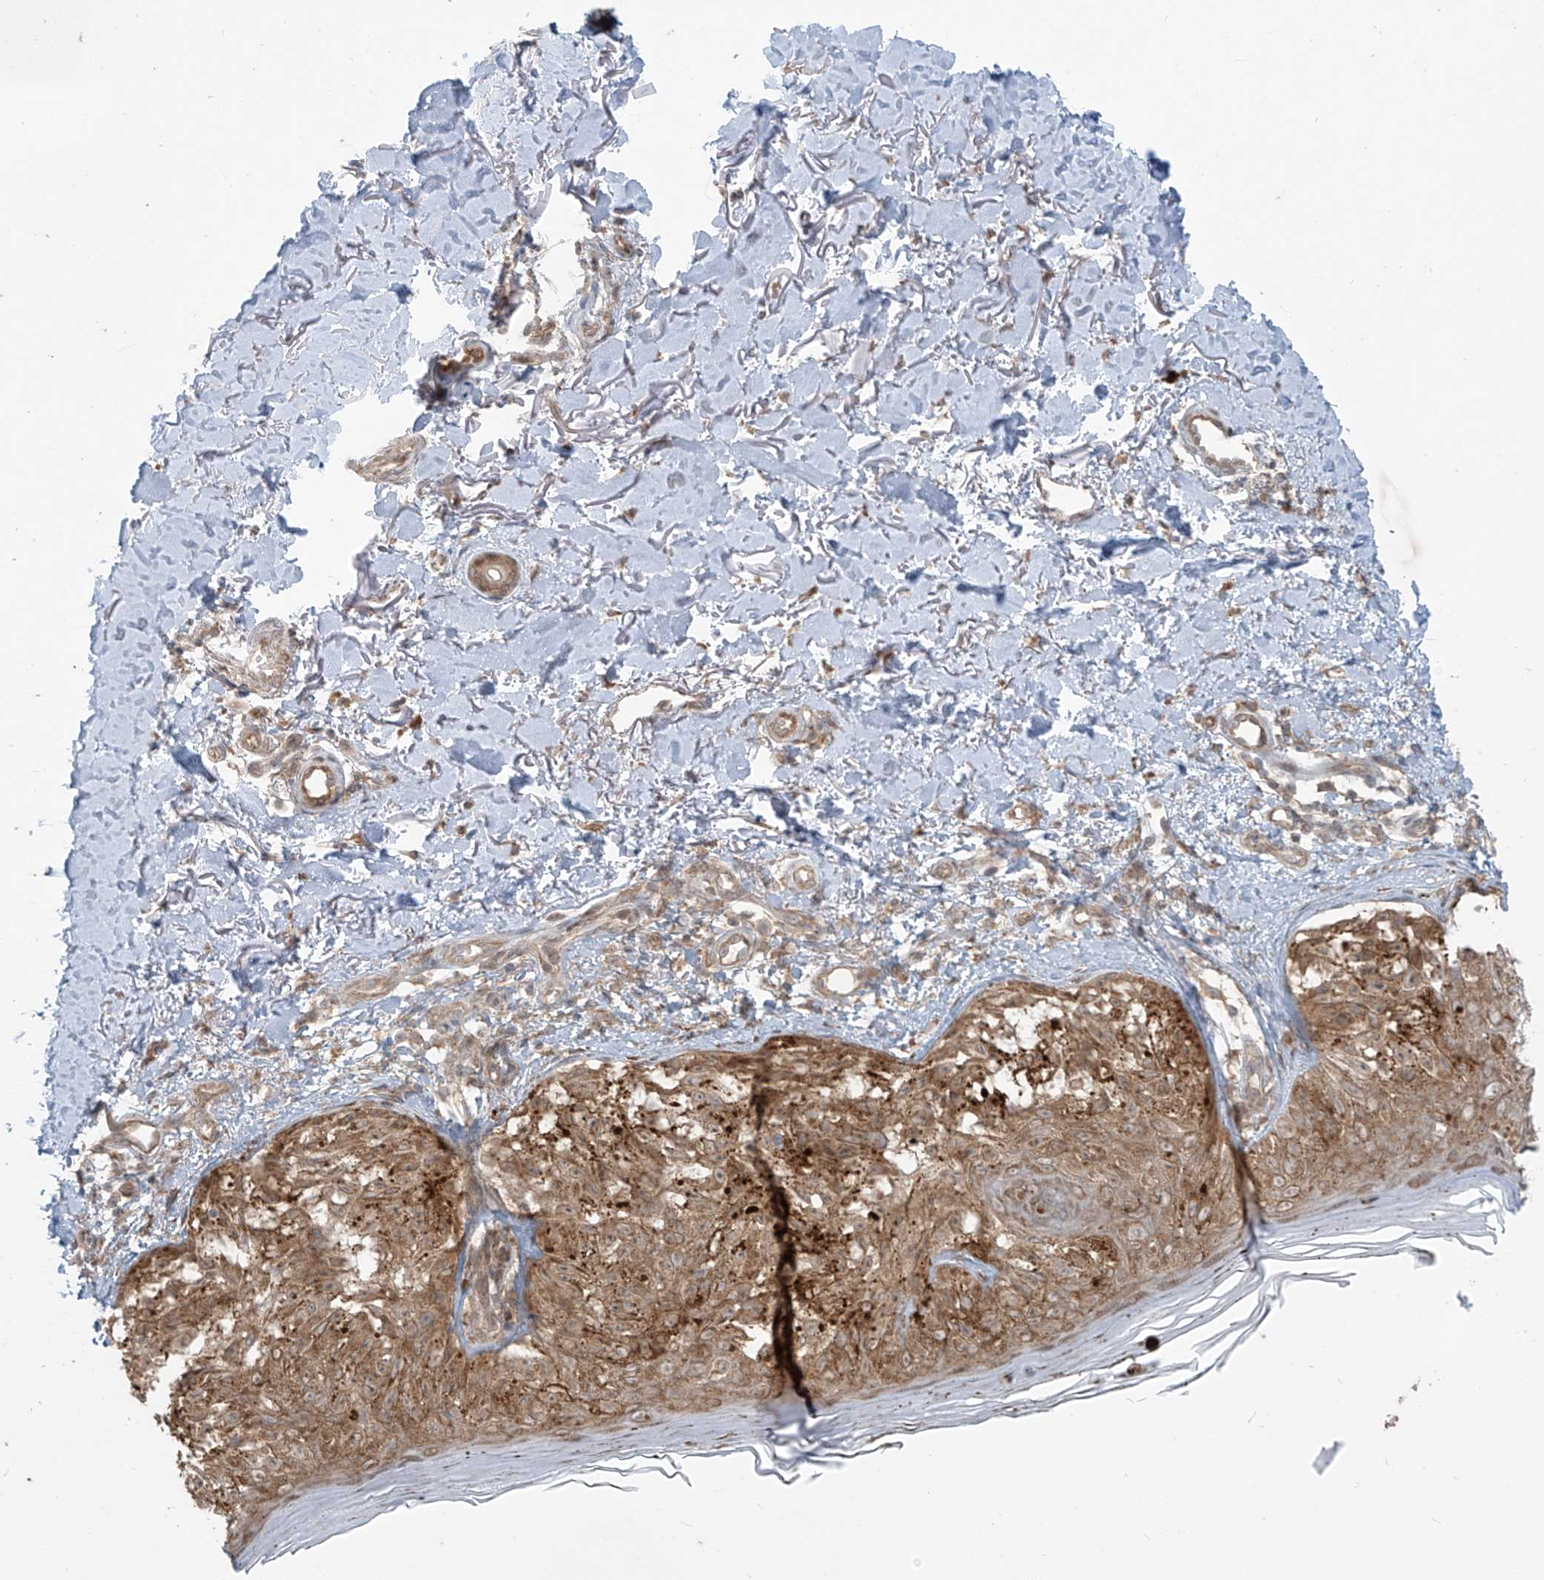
{"staining": {"intensity": "moderate", "quantity": ">75%", "location": "cytoplasmic/membranous"}, "tissue": "melanoma", "cell_type": "Tumor cells", "image_type": "cancer", "snomed": [{"axis": "morphology", "description": "Malignant melanoma, NOS"}, {"axis": "topography", "description": "Skin"}], "caption": "The immunohistochemical stain shows moderate cytoplasmic/membranous positivity in tumor cells of melanoma tissue.", "gene": "KATNIP", "patient": {"sex": "female", "age": 50}}